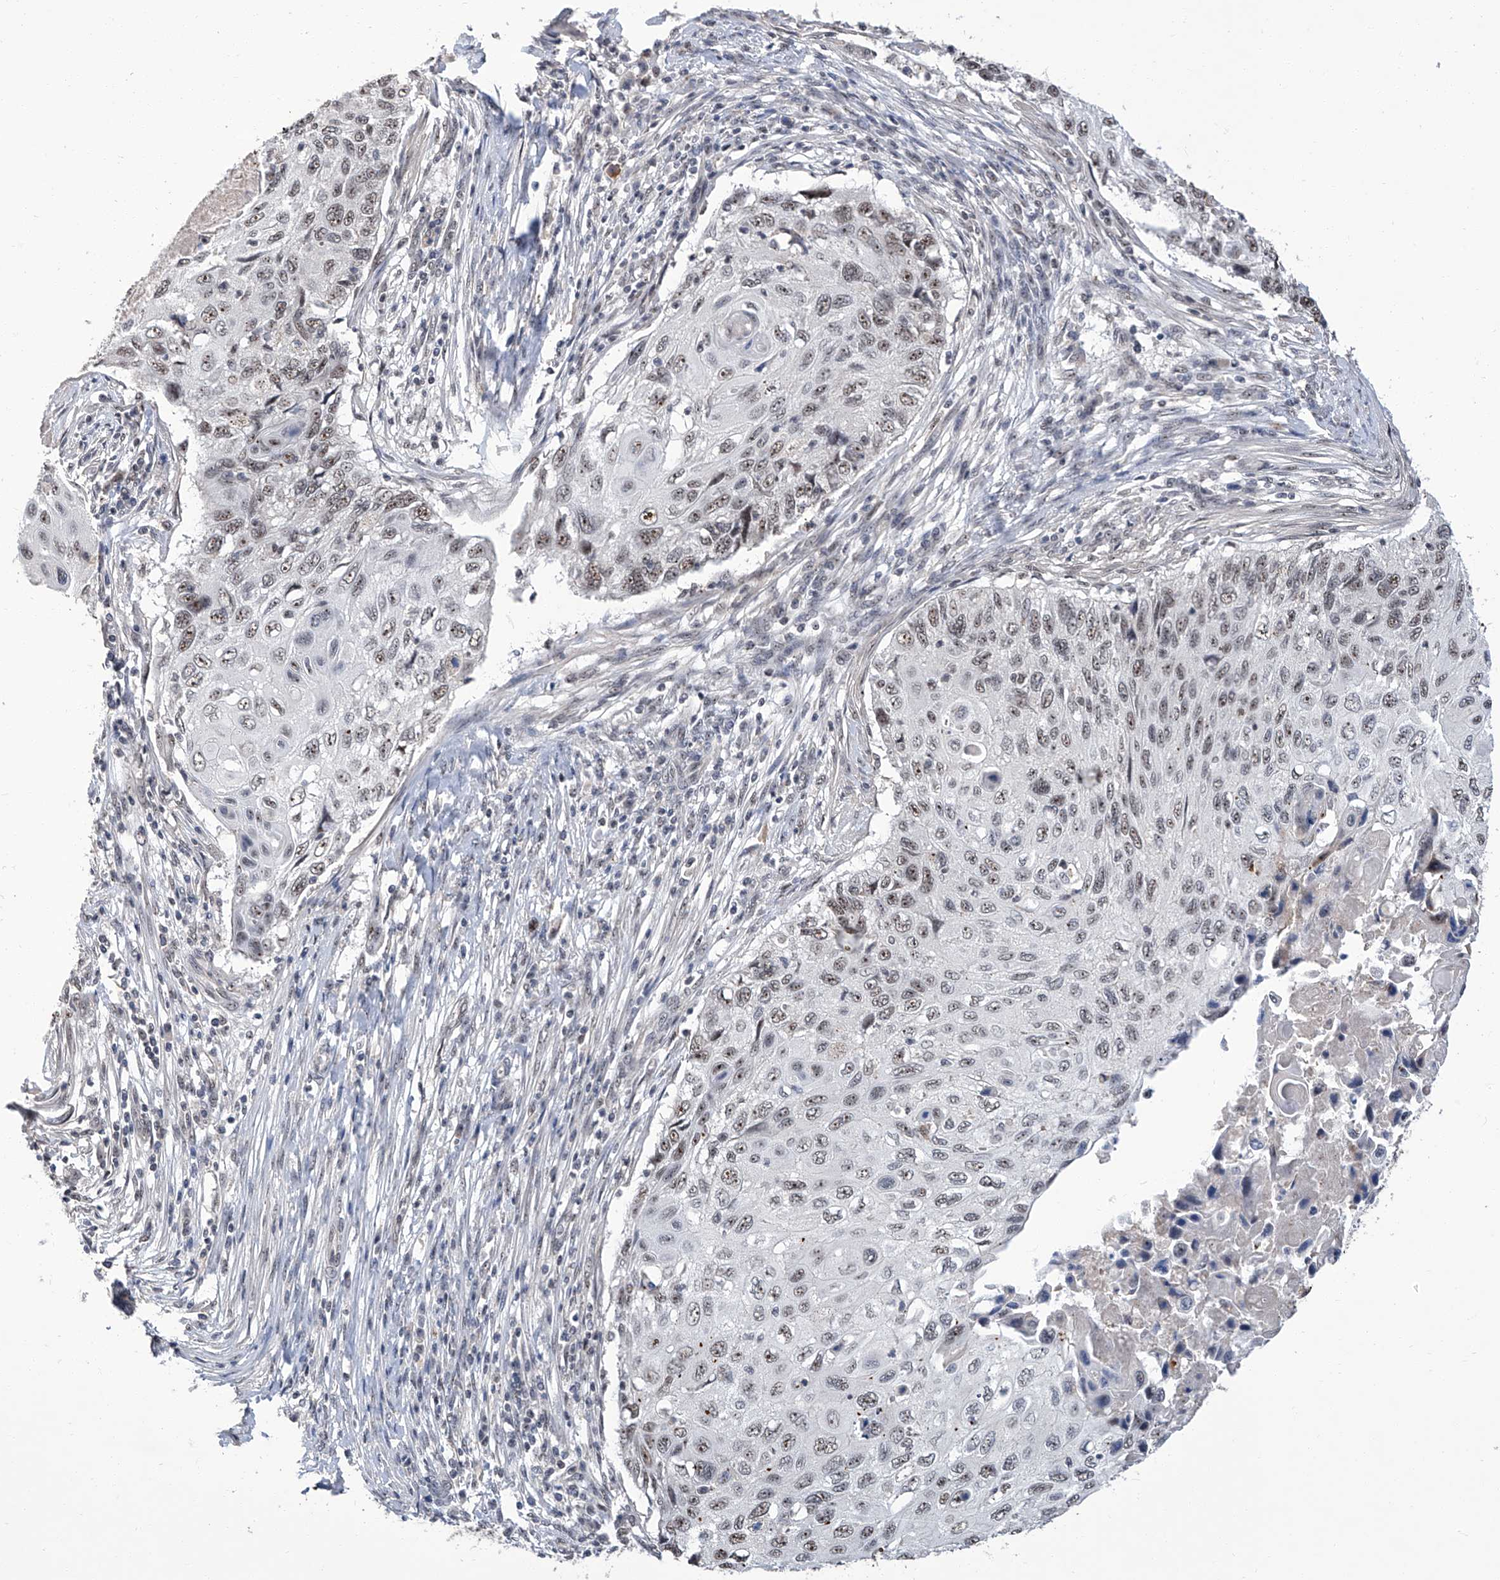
{"staining": {"intensity": "weak", "quantity": ">75%", "location": "nuclear"}, "tissue": "cervical cancer", "cell_type": "Tumor cells", "image_type": "cancer", "snomed": [{"axis": "morphology", "description": "Squamous cell carcinoma, NOS"}, {"axis": "topography", "description": "Cervix"}], "caption": "Immunohistochemistry (DAB (3,3'-diaminobenzidine)) staining of cervical cancer reveals weak nuclear protein positivity in approximately >75% of tumor cells.", "gene": "CMTR1", "patient": {"sex": "female", "age": 70}}